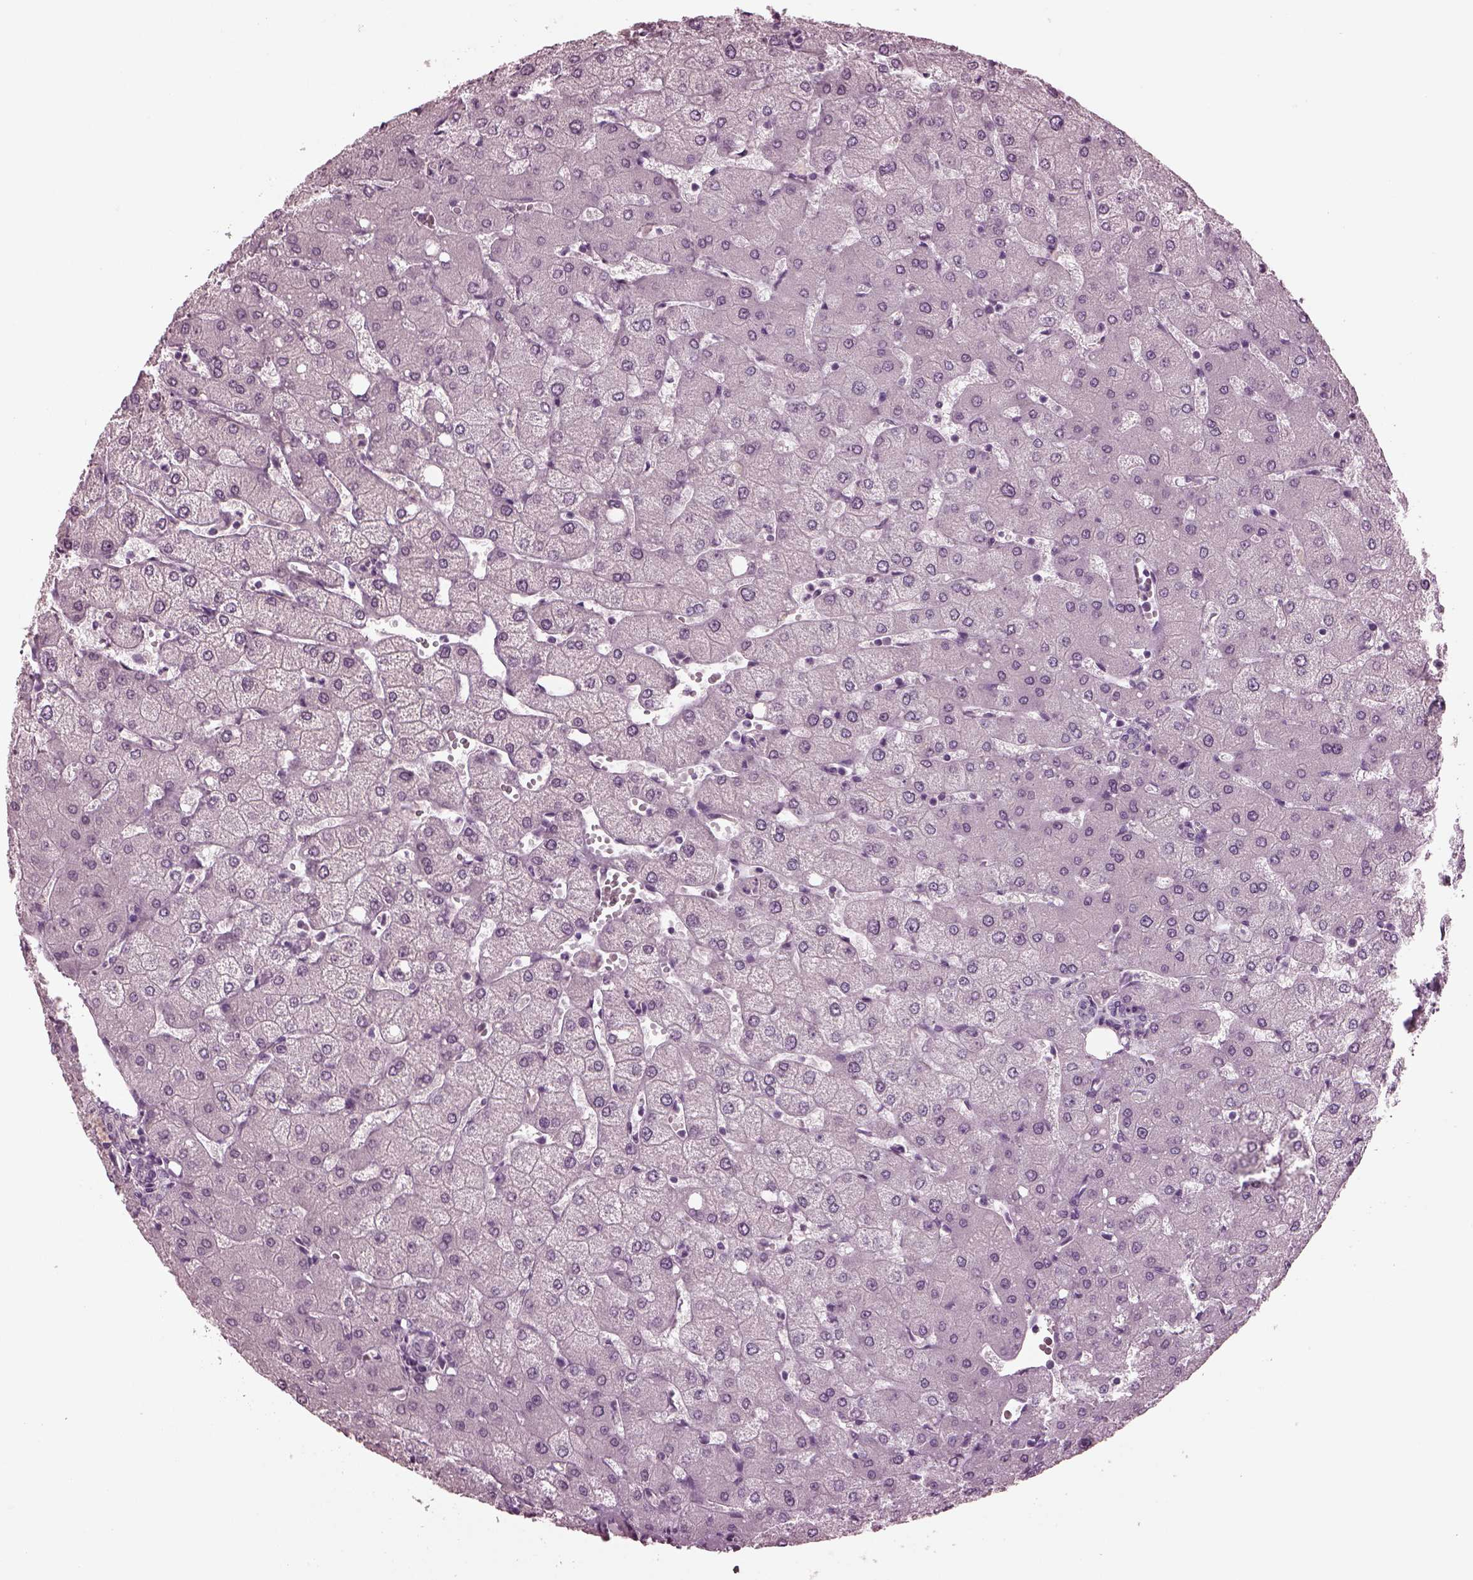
{"staining": {"intensity": "negative", "quantity": "none", "location": "none"}, "tissue": "liver", "cell_type": "Cholangiocytes", "image_type": "normal", "snomed": [{"axis": "morphology", "description": "Normal tissue, NOS"}, {"axis": "topography", "description": "Liver"}], "caption": "High power microscopy photomicrograph of an immunohistochemistry histopathology image of benign liver, revealing no significant staining in cholangiocytes. Brightfield microscopy of IHC stained with DAB (3,3'-diaminobenzidine) (brown) and hematoxylin (blue), captured at high magnification.", "gene": "MIB2", "patient": {"sex": "female", "age": 54}}